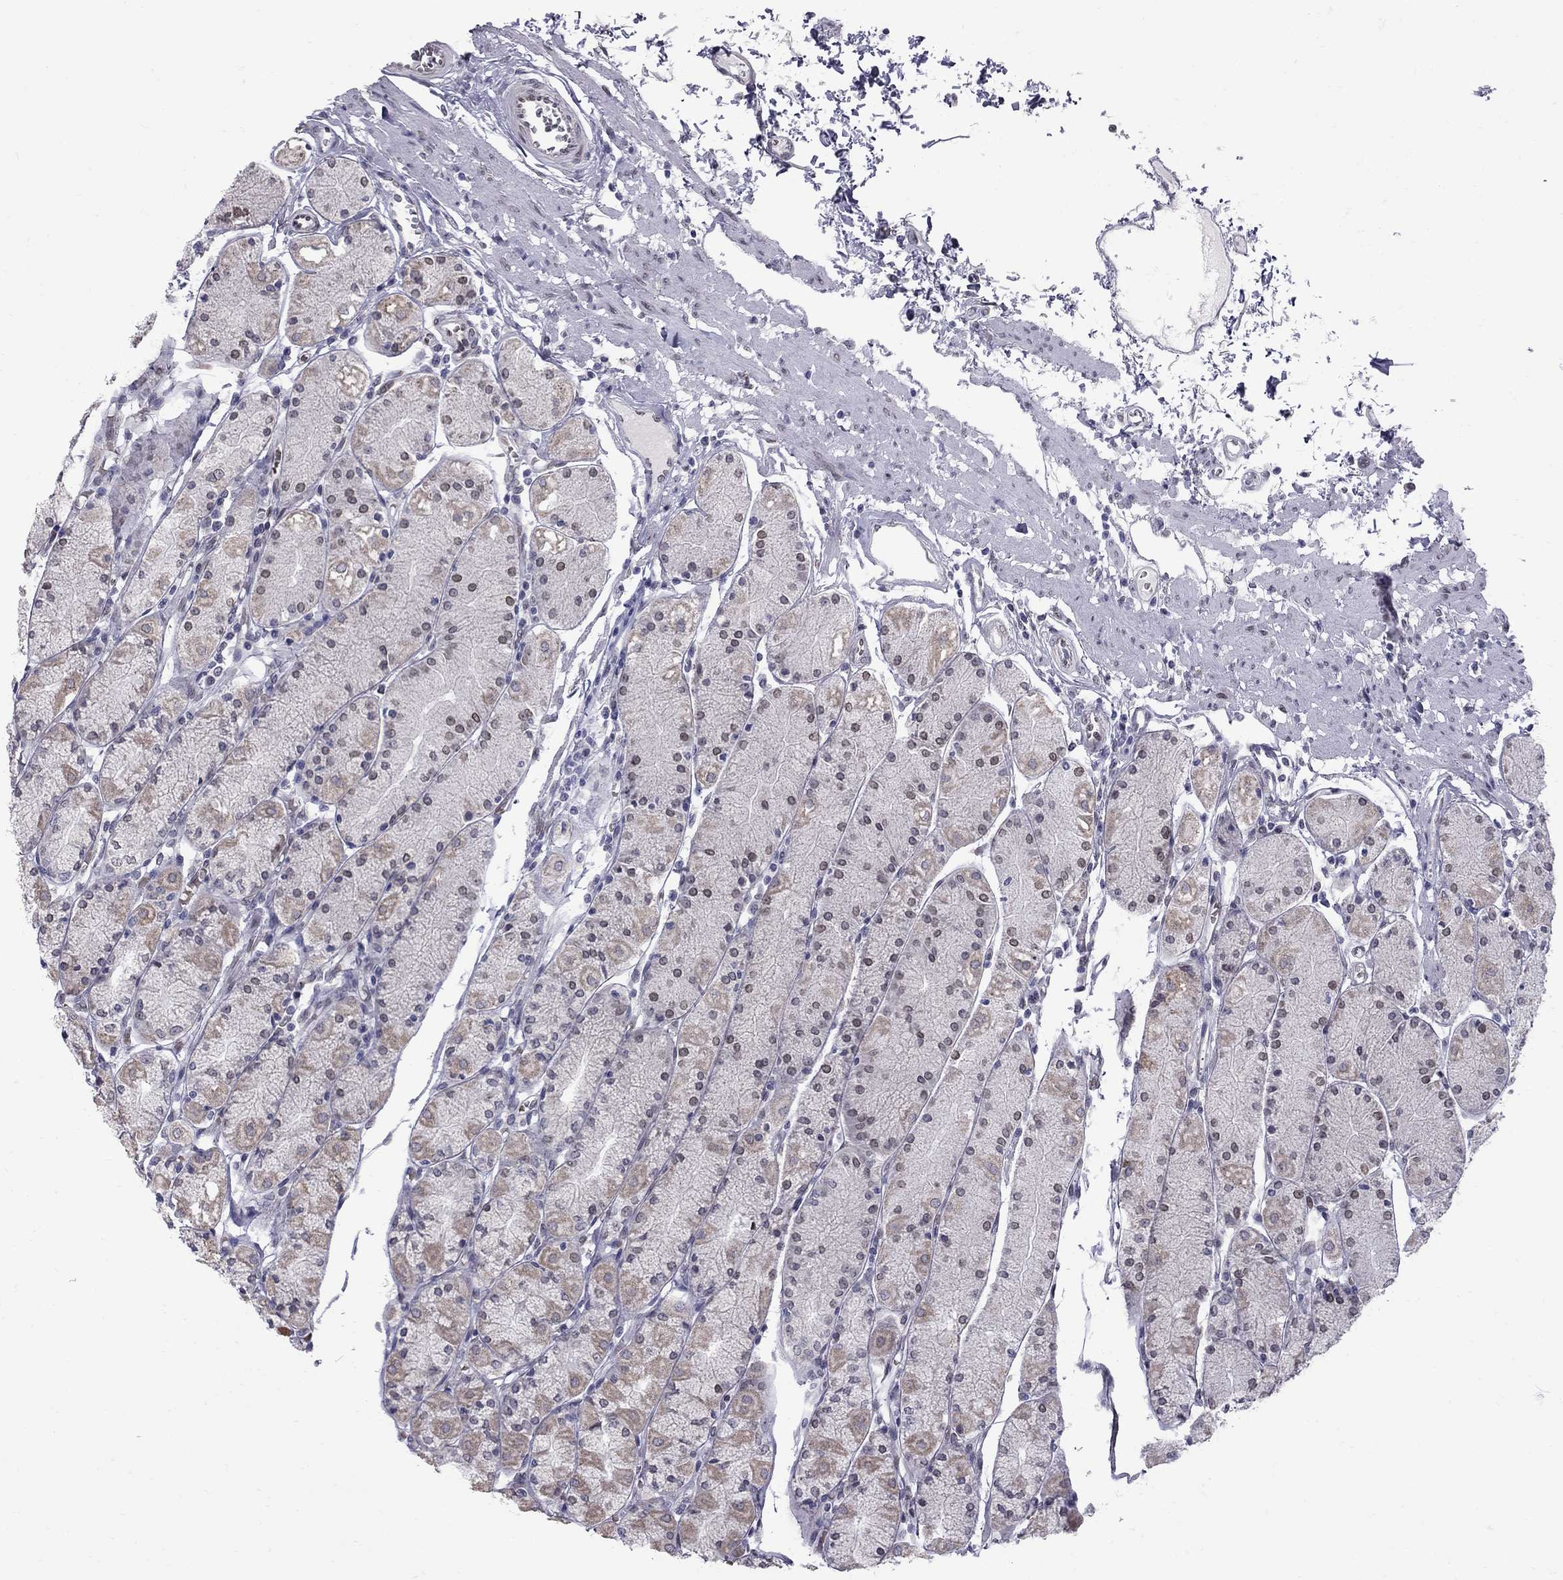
{"staining": {"intensity": "weak", "quantity": "<25%", "location": "cytoplasmic/membranous"}, "tissue": "stomach", "cell_type": "Glandular cells", "image_type": "normal", "snomed": [{"axis": "morphology", "description": "Normal tissue, NOS"}, {"axis": "topography", "description": "Stomach, upper"}], "caption": "Glandular cells show no significant positivity in unremarkable stomach. The staining was performed using DAB (3,3'-diaminobenzidine) to visualize the protein expression in brown, while the nuclei were stained in blue with hematoxylin (Magnification: 20x).", "gene": "CLTCL1", "patient": {"sex": "male", "age": 69}}